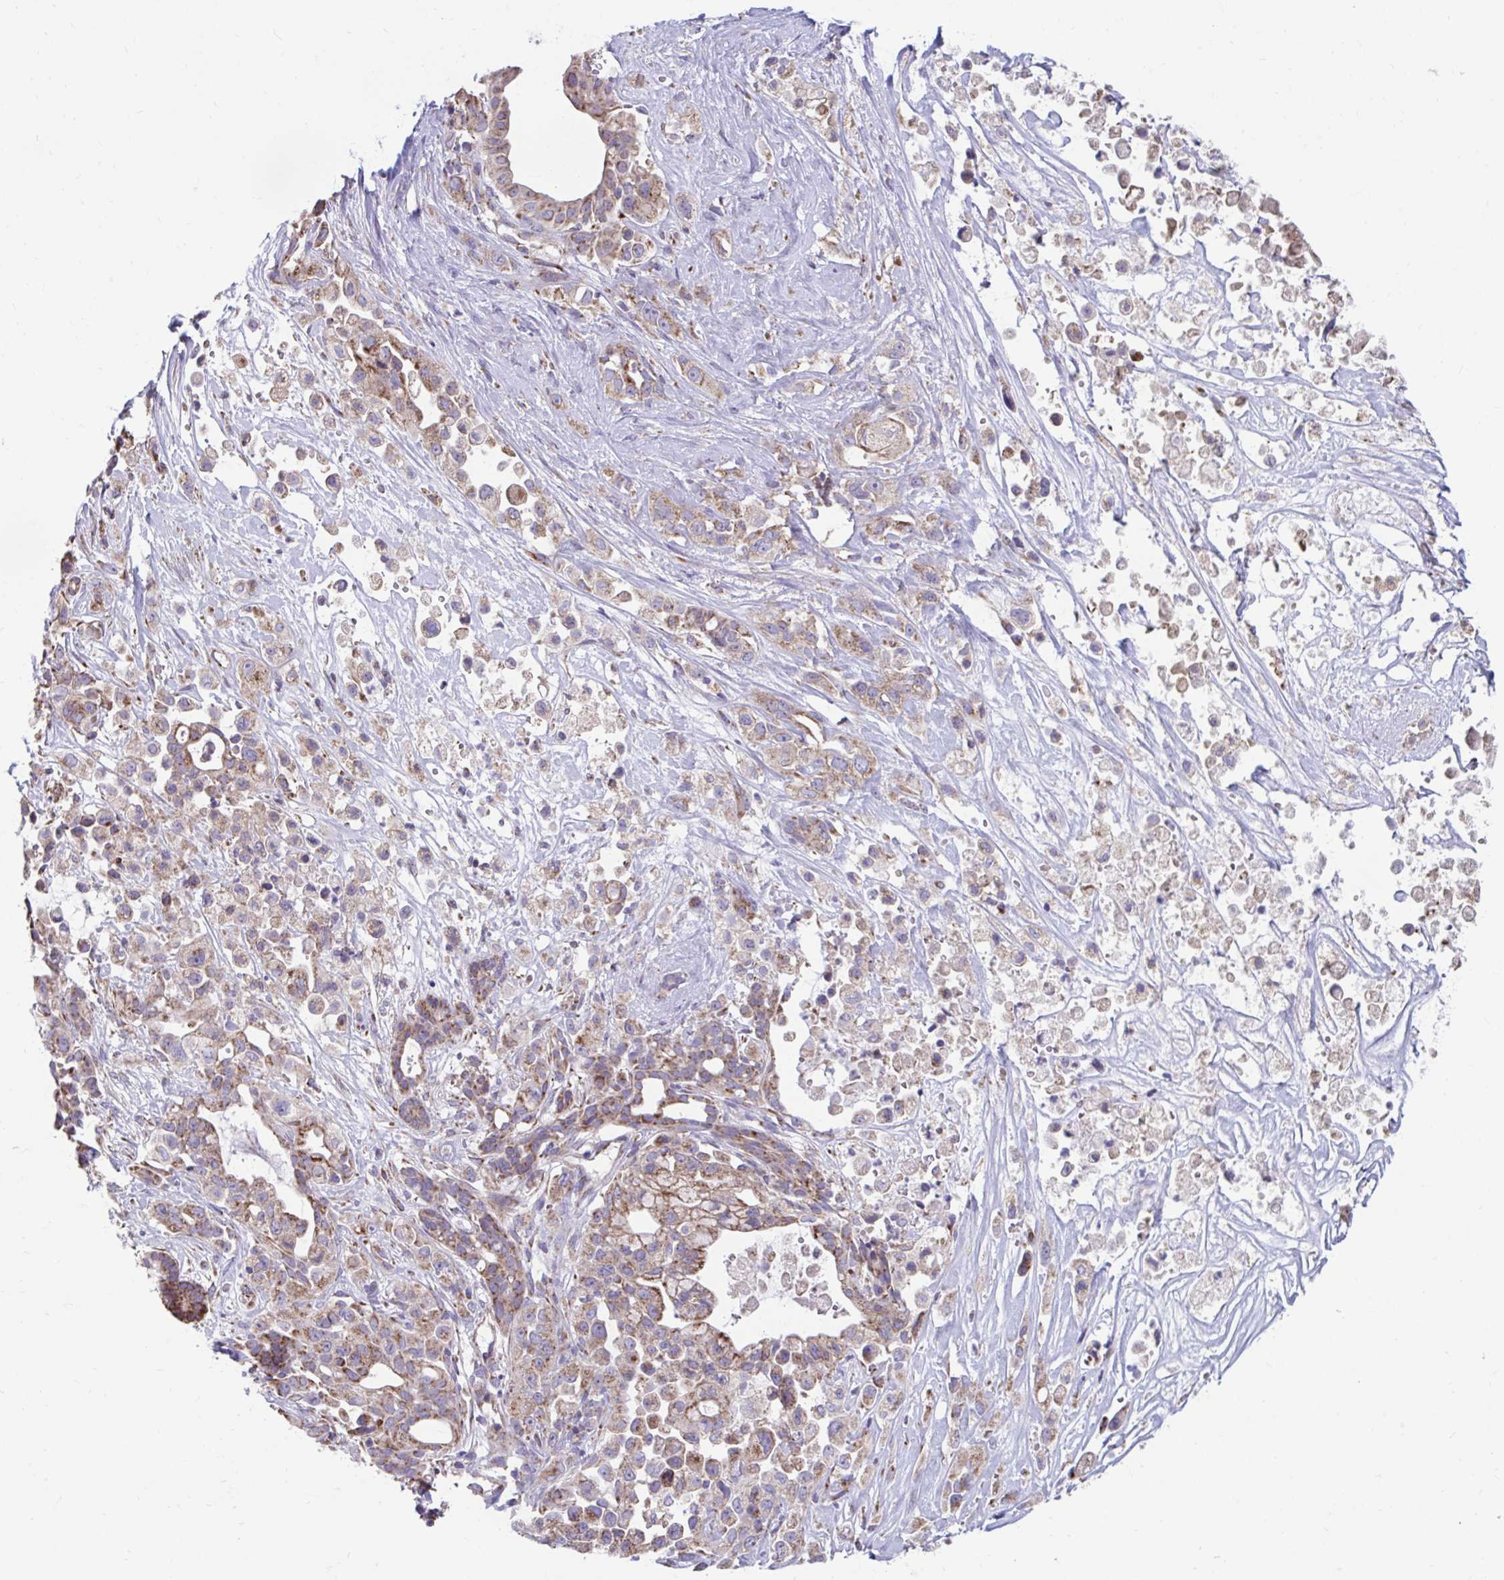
{"staining": {"intensity": "moderate", "quantity": ">75%", "location": "cytoplasmic/membranous"}, "tissue": "pancreatic cancer", "cell_type": "Tumor cells", "image_type": "cancer", "snomed": [{"axis": "morphology", "description": "Adenocarcinoma, NOS"}, {"axis": "topography", "description": "Pancreas"}], "caption": "The photomicrograph reveals a brown stain indicating the presence of a protein in the cytoplasmic/membranous of tumor cells in adenocarcinoma (pancreatic).", "gene": "LINGO4", "patient": {"sex": "male", "age": 44}}